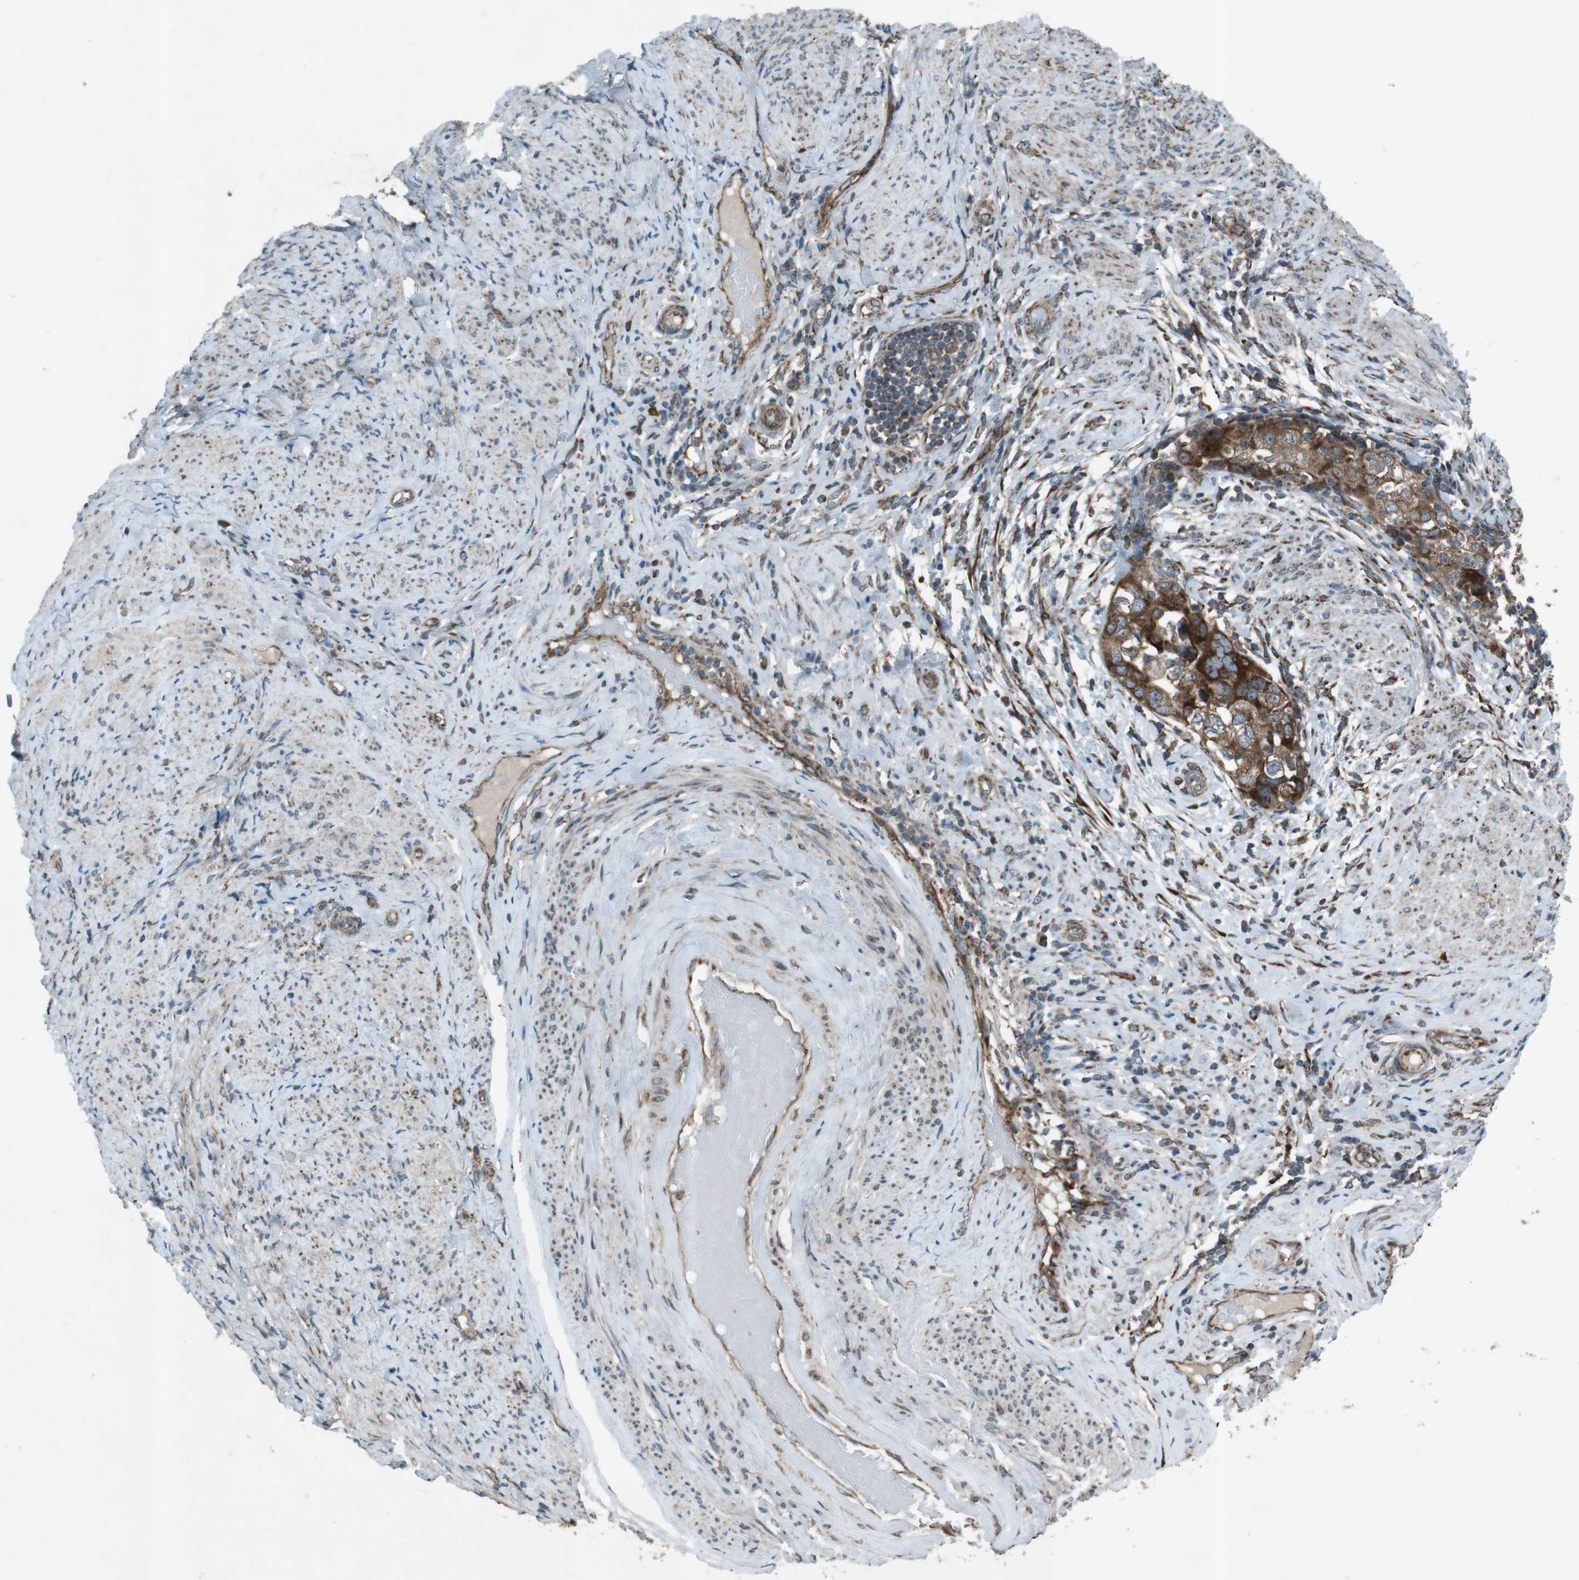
{"staining": {"intensity": "strong", "quantity": "25%-75%", "location": "cytoplasmic/membranous"}, "tissue": "endometrial cancer", "cell_type": "Tumor cells", "image_type": "cancer", "snomed": [{"axis": "morphology", "description": "Adenocarcinoma, NOS"}, {"axis": "topography", "description": "Endometrium"}], "caption": "Tumor cells display strong cytoplasmic/membranous staining in approximately 25%-75% of cells in endometrial cancer (adenocarcinoma).", "gene": "SLC41A1", "patient": {"sex": "female", "age": 85}}